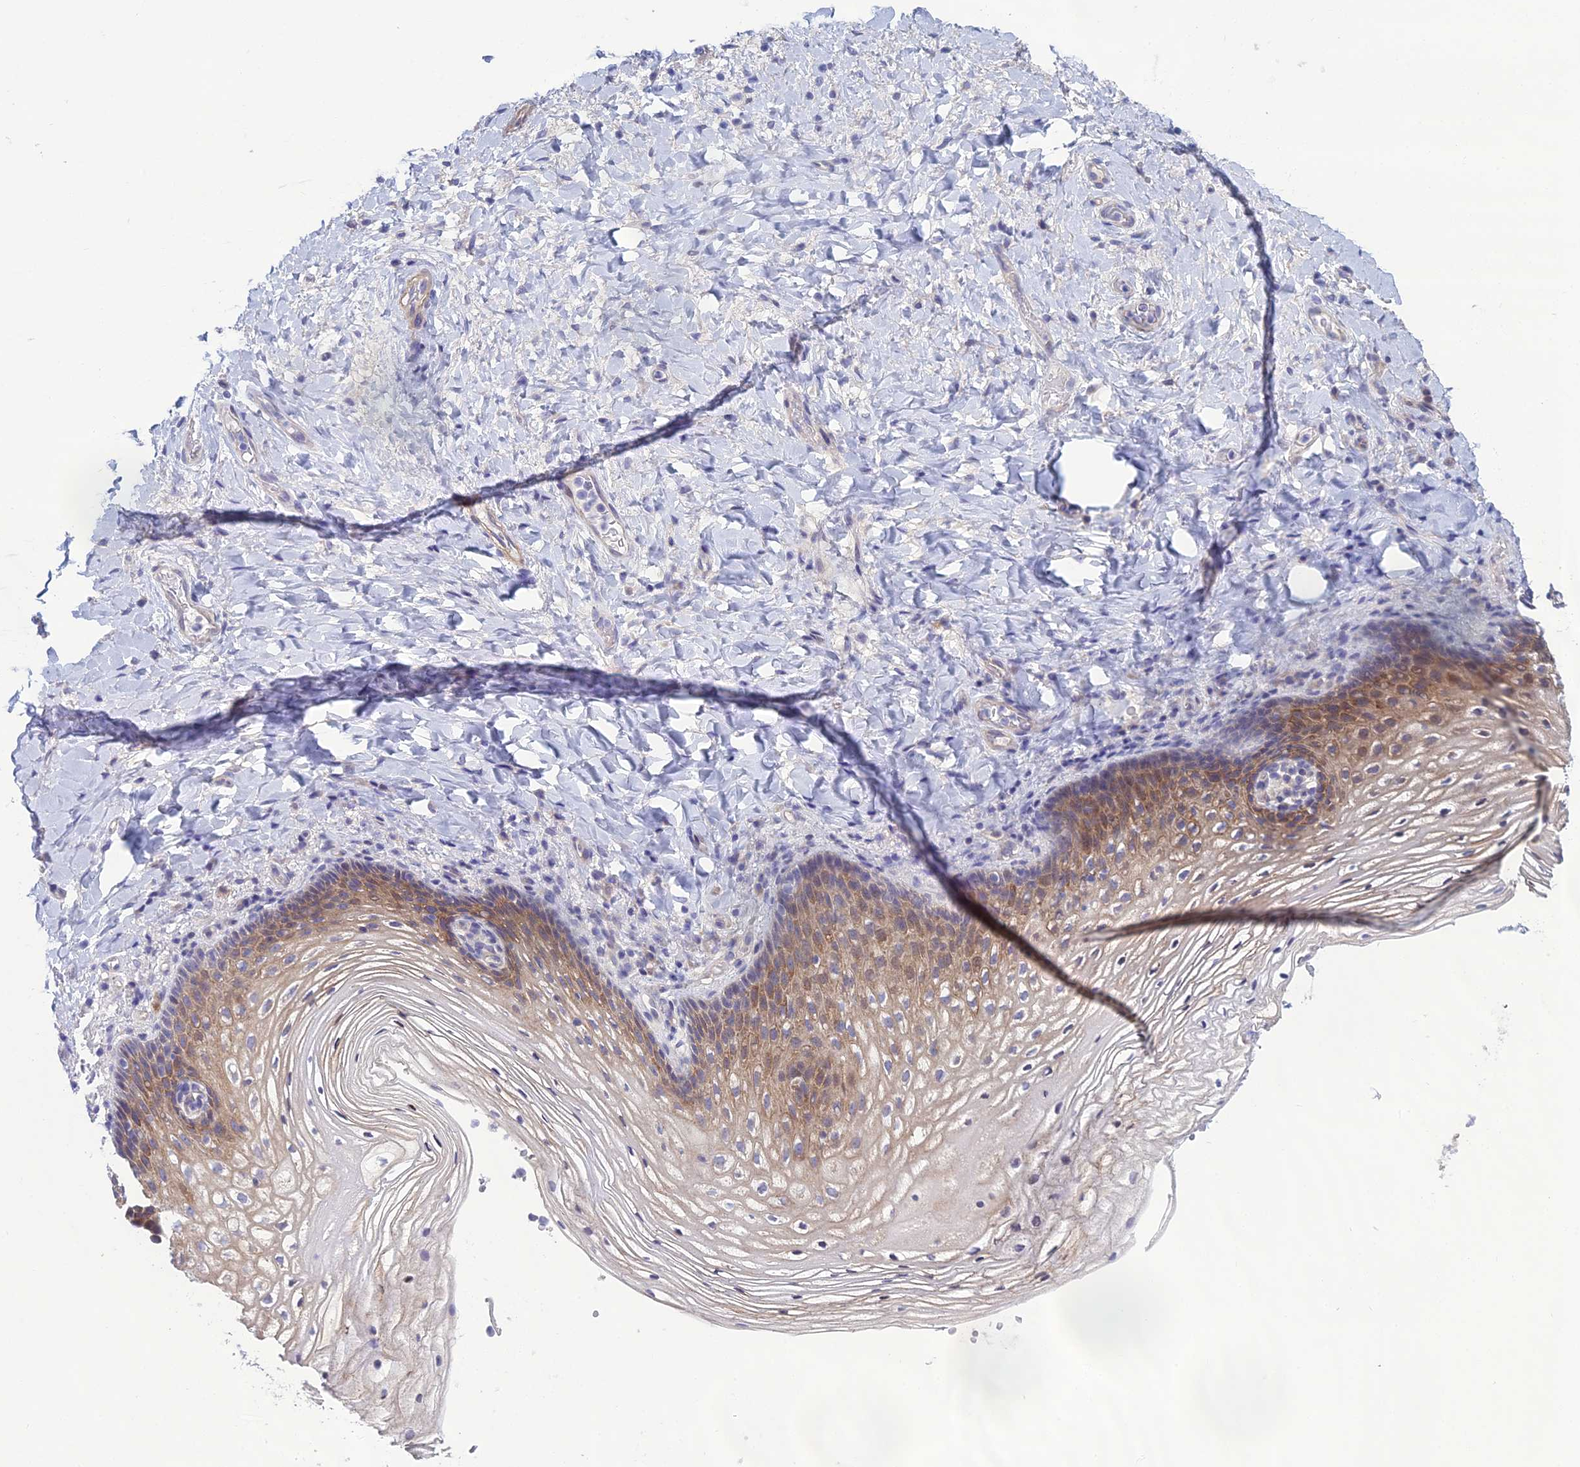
{"staining": {"intensity": "moderate", "quantity": "25%-75%", "location": "cytoplasmic/membranous"}, "tissue": "vagina", "cell_type": "Squamous epithelial cells", "image_type": "normal", "snomed": [{"axis": "morphology", "description": "Normal tissue, NOS"}, {"axis": "topography", "description": "Vagina"}], "caption": "IHC photomicrograph of unremarkable vagina: vagina stained using IHC reveals medium levels of moderate protein expression localized specifically in the cytoplasmic/membranous of squamous epithelial cells, appearing as a cytoplasmic/membranous brown color.", "gene": "LZTS2", "patient": {"sex": "female", "age": 60}}